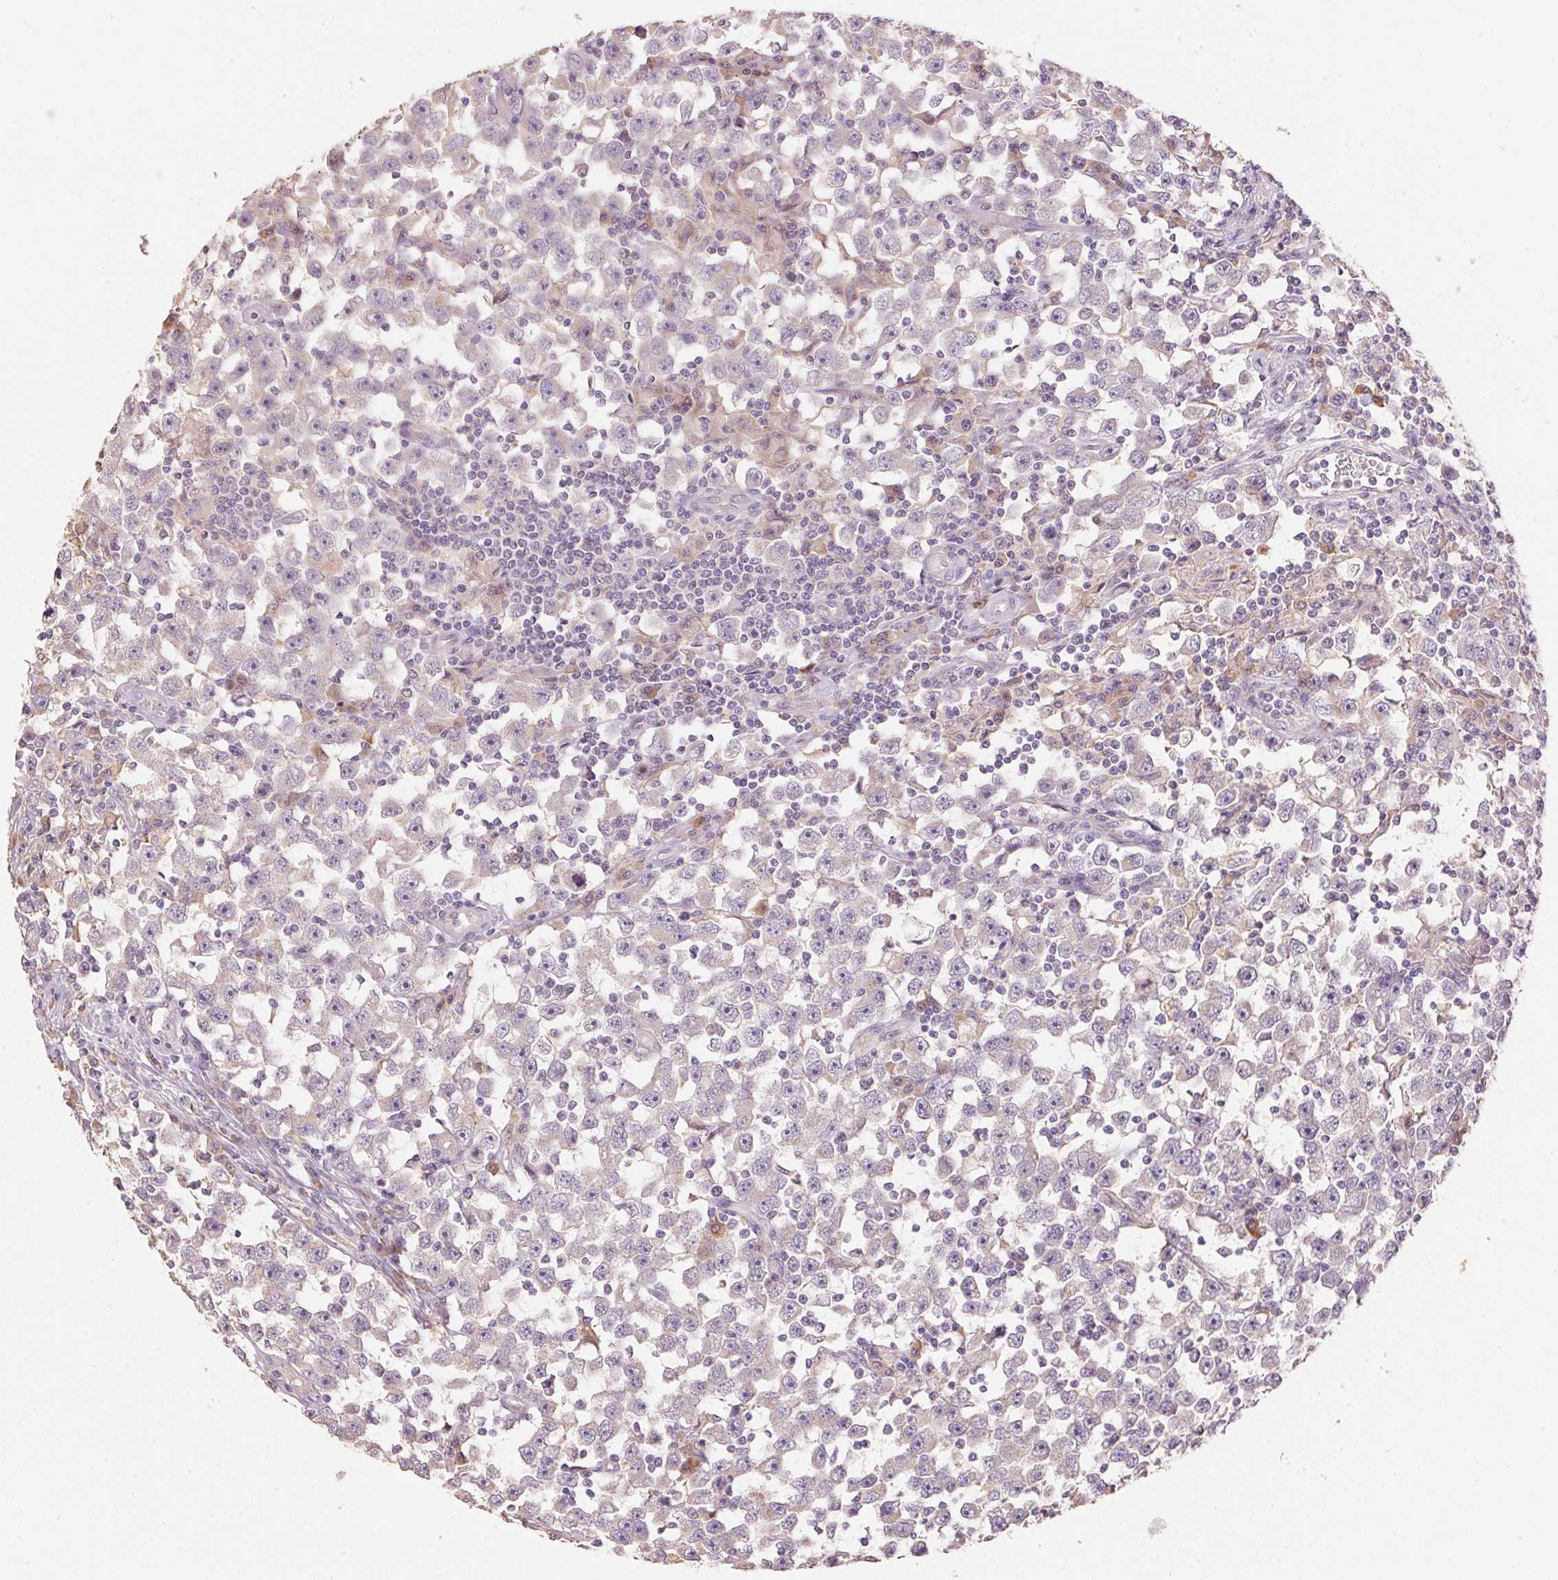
{"staining": {"intensity": "negative", "quantity": "none", "location": "none"}, "tissue": "testis cancer", "cell_type": "Tumor cells", "image_type": "cancer", "snomed": [{"axis": "morphology", "description": "Seminoma, NOS"}, {"axis": "topography", "description": "Testis"}], "caption": "Histopathology image shows no protein positivity in tumor cells of testis cancer (seminoma) tissue. (DAB (3,3'-diaminobenzidine) immunohistochemistry, high magnification).", "gene": "LYZL6", "patient": {"sex": "male", "age": 33}}